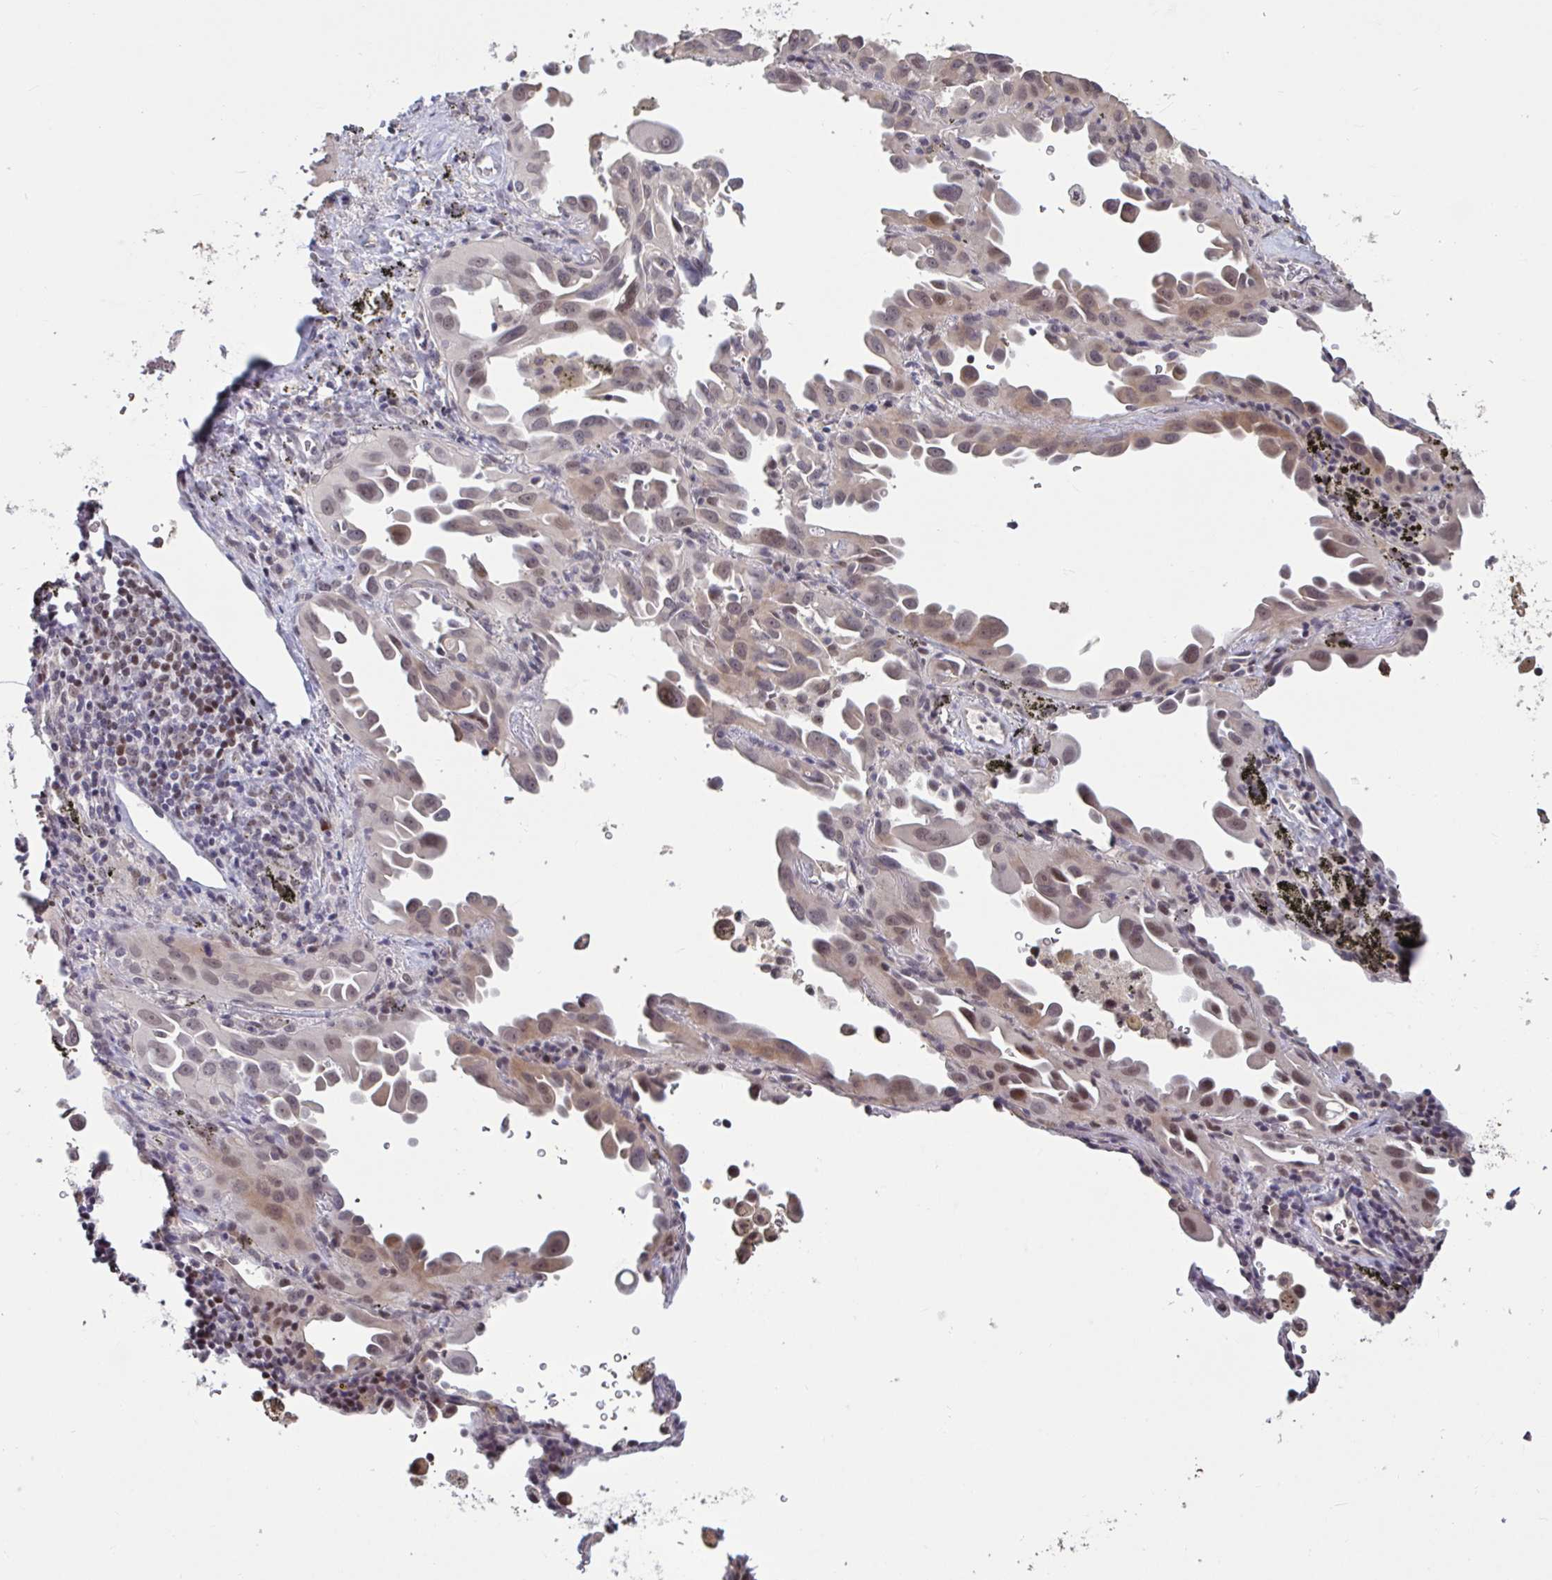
{"staining": {"intensity": "moderate", "quantity": "25%-75%", "location": "nuclear"}, "tissue": "lung cancer", "cell_type": "Tumor cells", "image_type": "cancer", "snomed": [{"axis": "morphology", "description": "Adenocarcinoma, NOS"}, {"axis": "topography", "description": "Lung"}], "caption": "Moderate nuclear protein positivity is appreciated in approximately 25%-75% of tumor cells in lung adenocarcinoma. The staining was performed using DAB (3,3'-diaminobenzidine) to visualize the protein expression in brown, while the nuclei were stained in blue with hematoxylin (Magnification: 20x).", "gene": "ZNF414", "patient": {"sex": "male", "age": 68}}